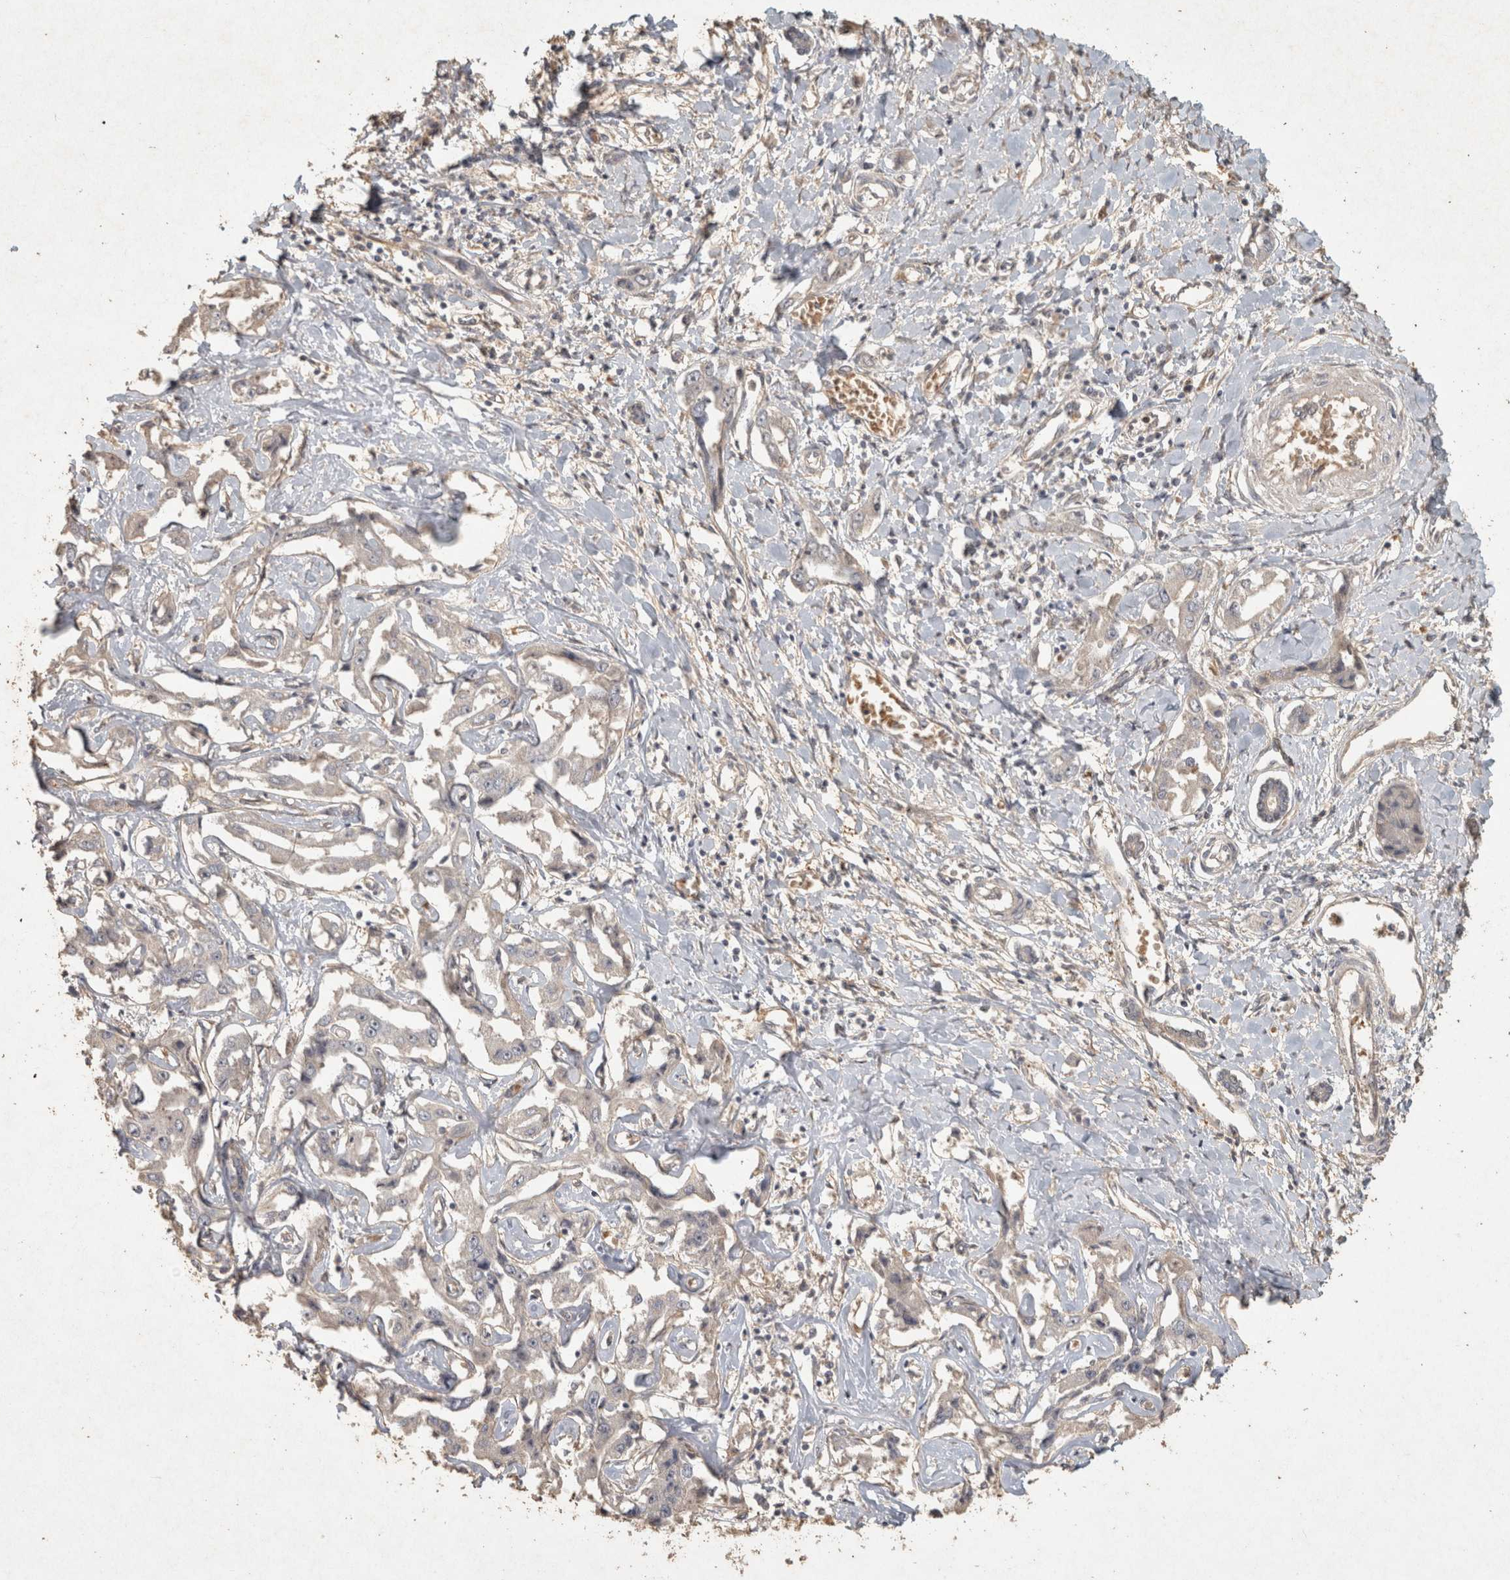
{"staining": {"intensity": "weak", "quantity": "<25%", "location": "cytoplasmic/membranous"}, "tissue": "liver cancer", "cell_type": "Tumor cells", "image_type": "cancer", "snomed": [{"axis": "morphology", "description": "Cholangiocarcinoma"}, {"axis": "topography", "description": "Liver"}], "caption": "A photomicrograph of liver cancer (cholangiocarcinoma) stained for a protein displays no brown staining in tumor cells.", "gene": "OSTN", "patient": {"sex": "male", "age": 59}}